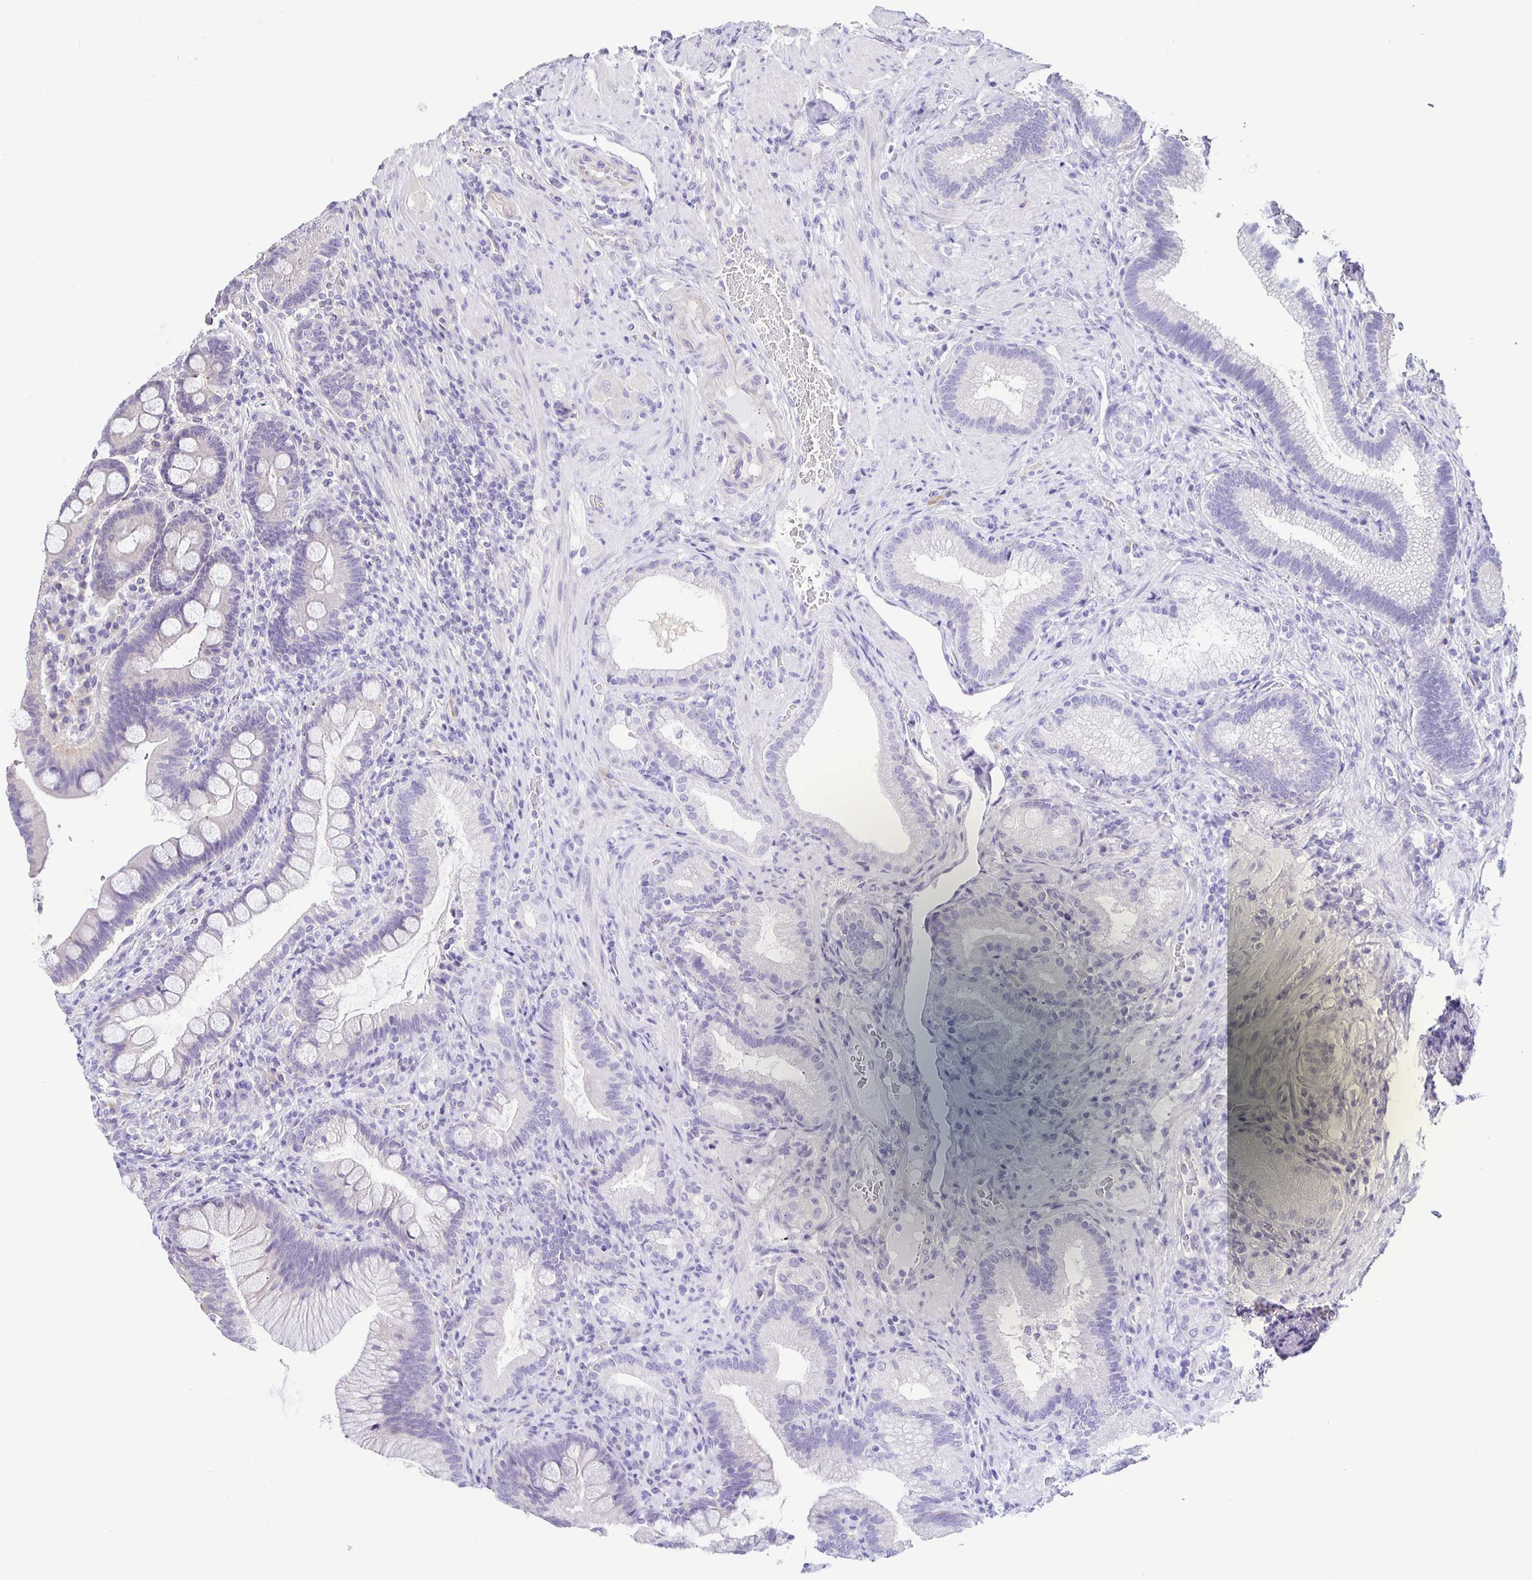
{"staining": {"intensity": "negative", "quantity": "none", "location": "none"}, "tissue": "duodenum", "cell_type": "Glandular cells", "image_type": "normal", "snomed": [{"axis": "morphology", "description": "Normal tissue, NOS"}, {"axis": "topography", "description": "Pancreas"}, {"axis": "topography", "description": "Duodenum"}], "caption": "Immunohistochemistry micrograph of unremarkable human duodenum stained for a protein (brown), which shows no positivity in glandular cells.", "gene": "BOLL", "patient": {"sex": "male", "age": 59}}